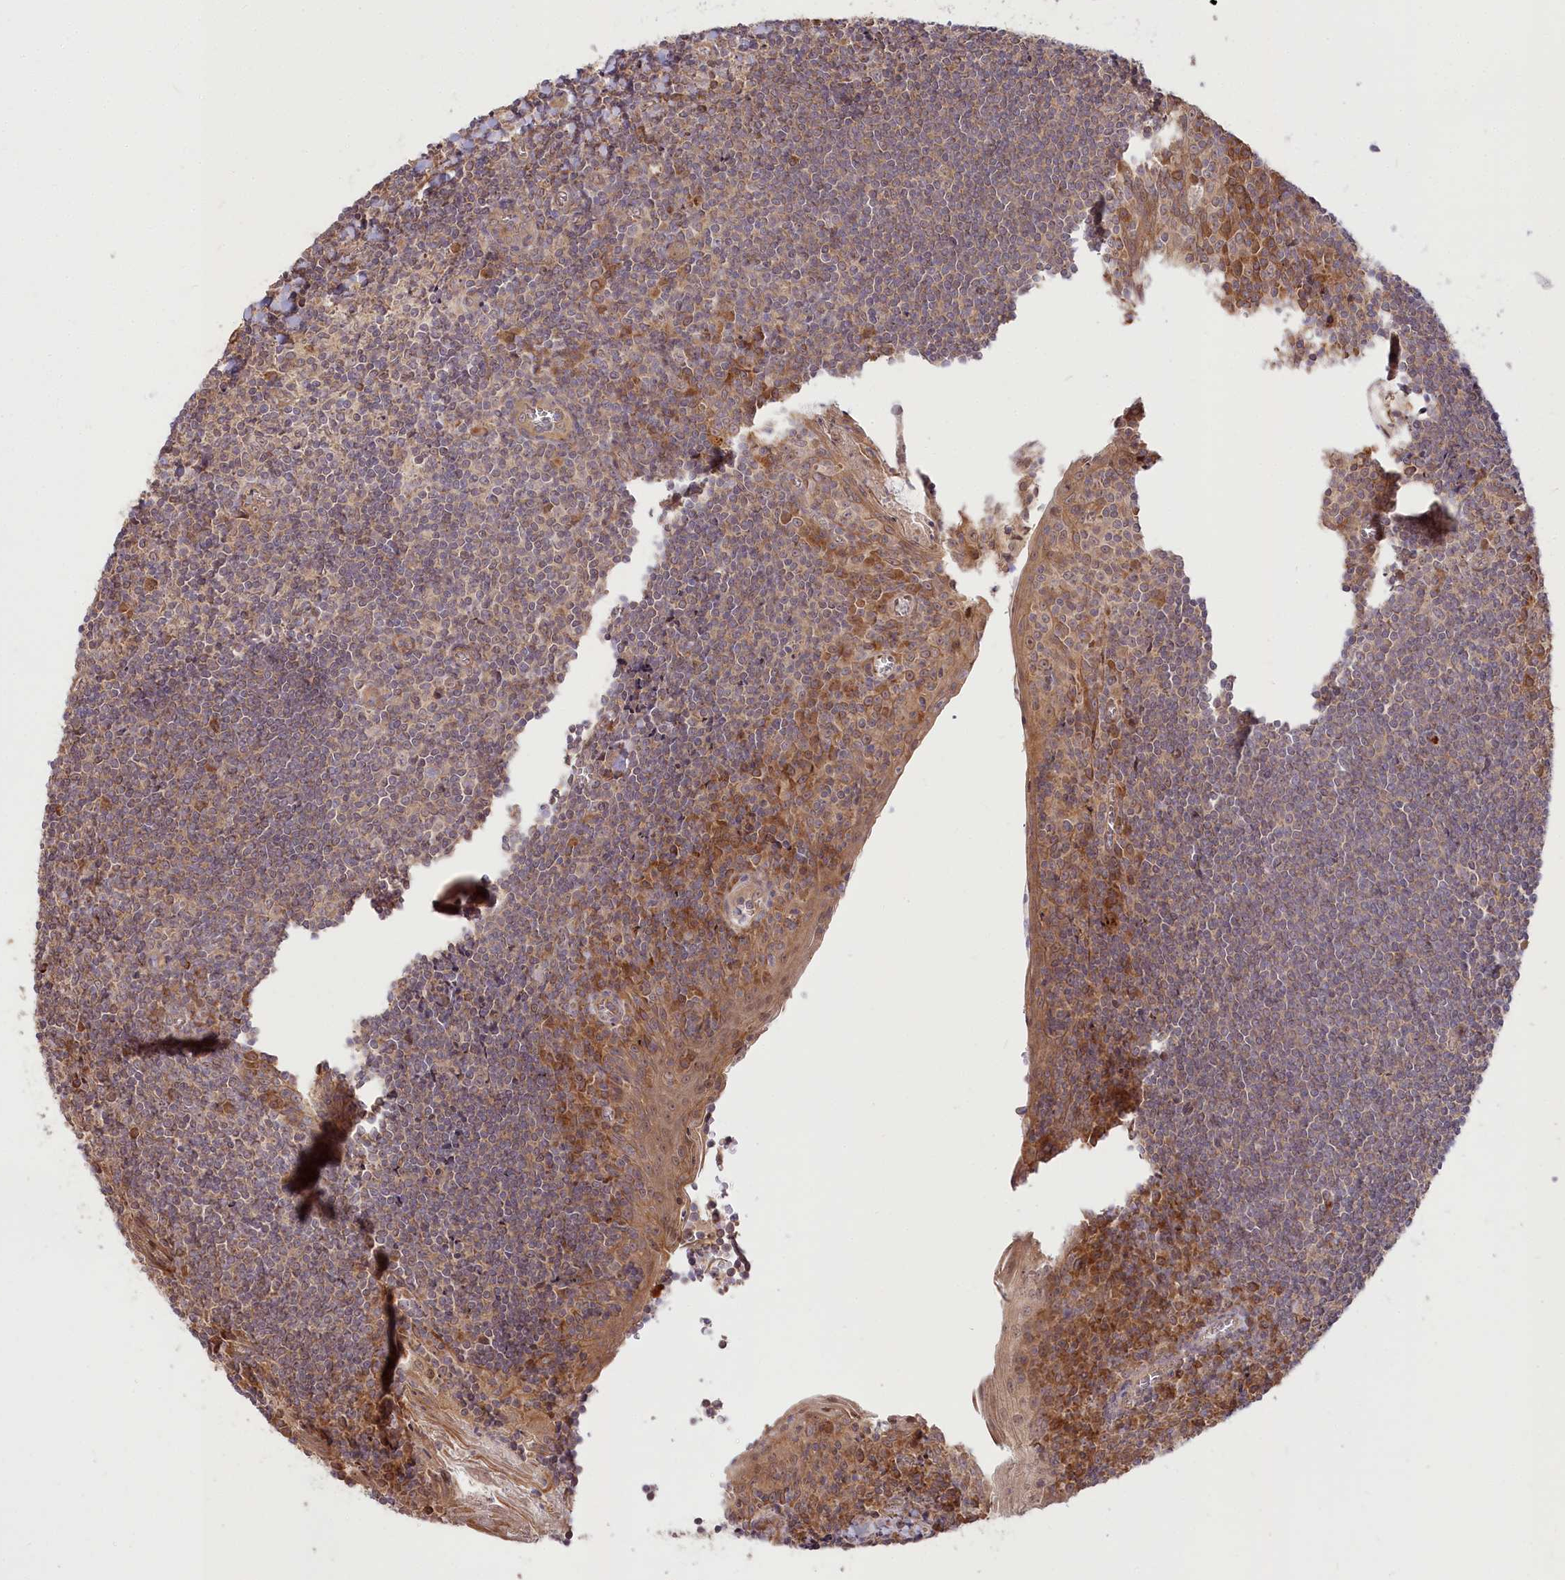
{"staining": {"intensity": "moderate", "quantity": "<25%", "location": "cytoplasmic/membranous"}, "tissue": "tonsil", "cell_type": "Germinal center cells", "image_type": "normal", "snomed": [{"axis": "morphology", "description": "Normal tissue, NOS"}, {"axis": "topography", "description": "Tonsil"}], "caption": "Immunohistochemical staining of benign human tonsil demonstrates moderate cytoplasmic/membranous protein positivity in about <25% of germinal center cells. (Stains: DAB in brown, nuclei in blue, Microscopy: brightfield microscopy at high magnification).", "gene": "CEP70", "patient": {"sex": "male", "age": 27}}